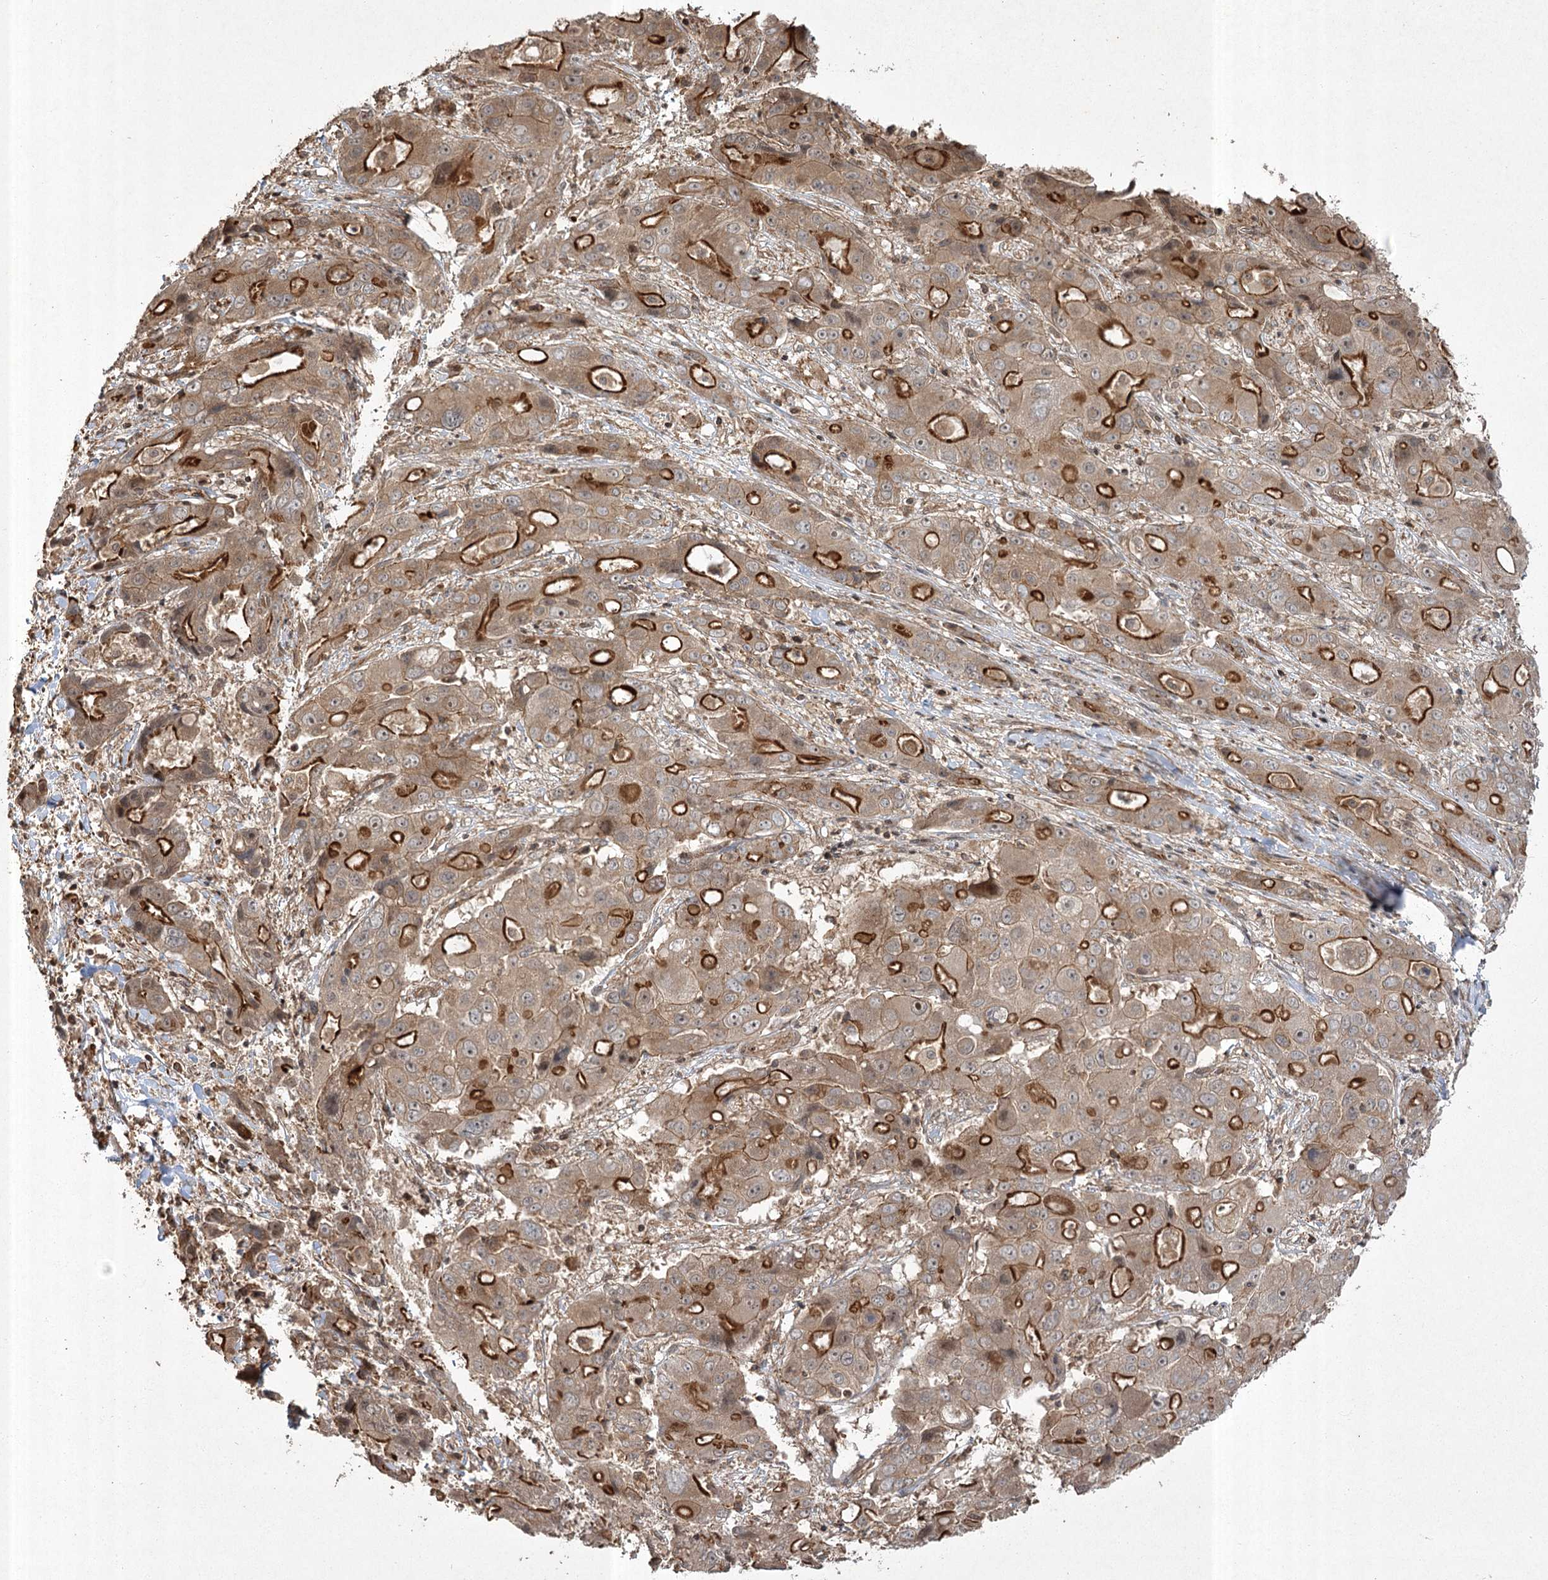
{"staining": {"intensity": "strong", "quantity": "25%-75%", "location": "cytoplasmic/membranous"}, "tissue": "liver cancer", "cell_type": "Tumor cells", "image_type": "cancer", "snomed": [{"axis": "morphology", "description": "Cholangiocarcinoma"}, {"axis": "topography", "description": "Liver"}], "caption": "The image demonstrates a brown stain indicating the presence of a protein in the cytoplasmic/membranous of tumor cells in liver cancer (cholangiocarcinoma).", "gene": "CPLANE1", "patient": {"sex": "male", "age": 67}}